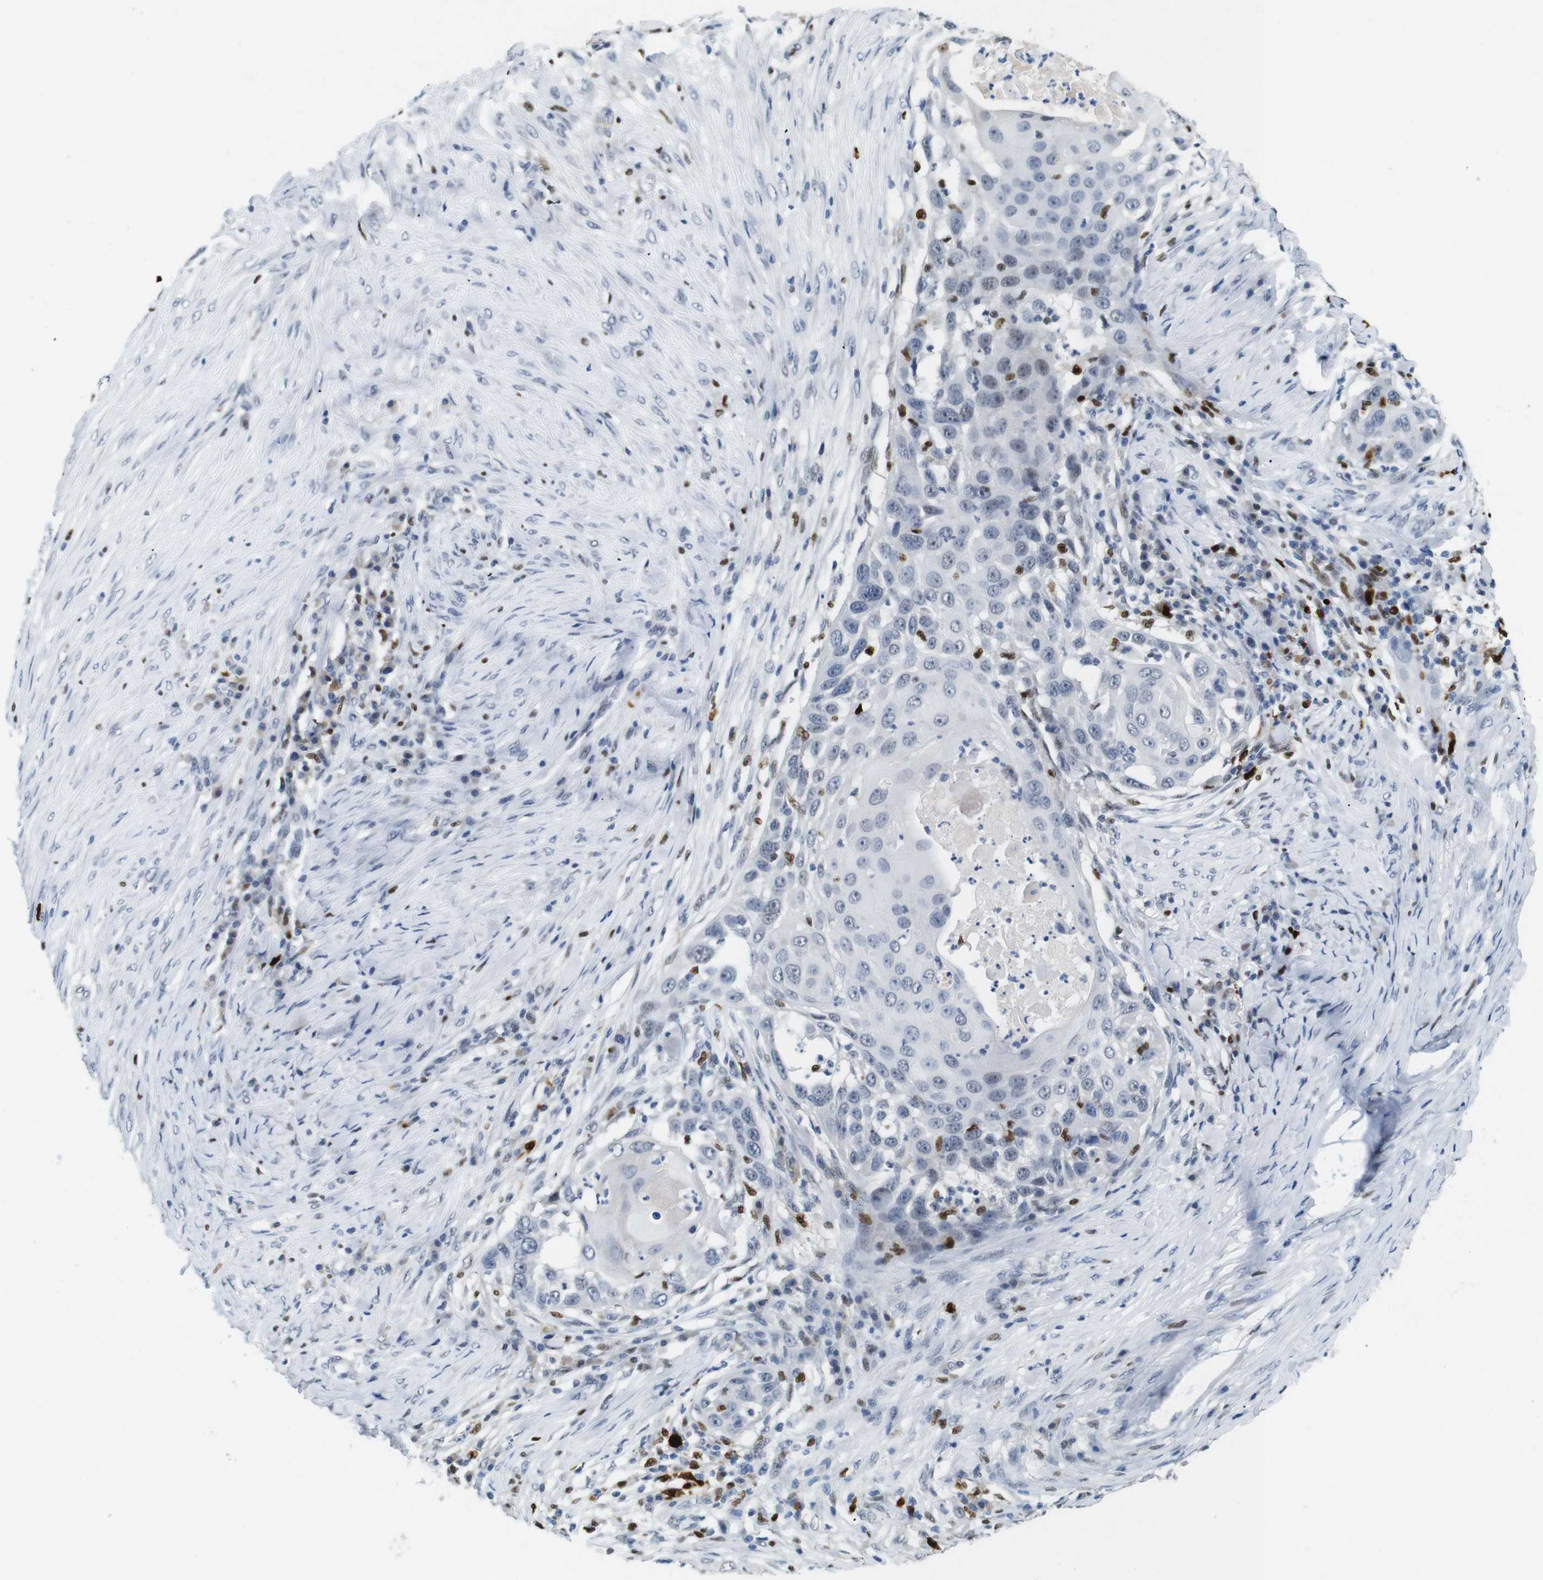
{"staining": {"intensity": "negative", "quantity": "none", "location": "none"}, "tissue": "skin cancer", "cell_type": "Tumor cells", "image_type": "cancer", "snomed": [{"axis": "morphology", "description": "Squamous cell carcinoma, NOS"}, {"axis": "topography", "description": "Skin"}], "caption": "A photomicrograph of skin squamous cell carcinoma stained for a protein displays no brown staining in tumor cells.", "gene": "IRF8", "patient": {"sex": "female", "age": 44}}